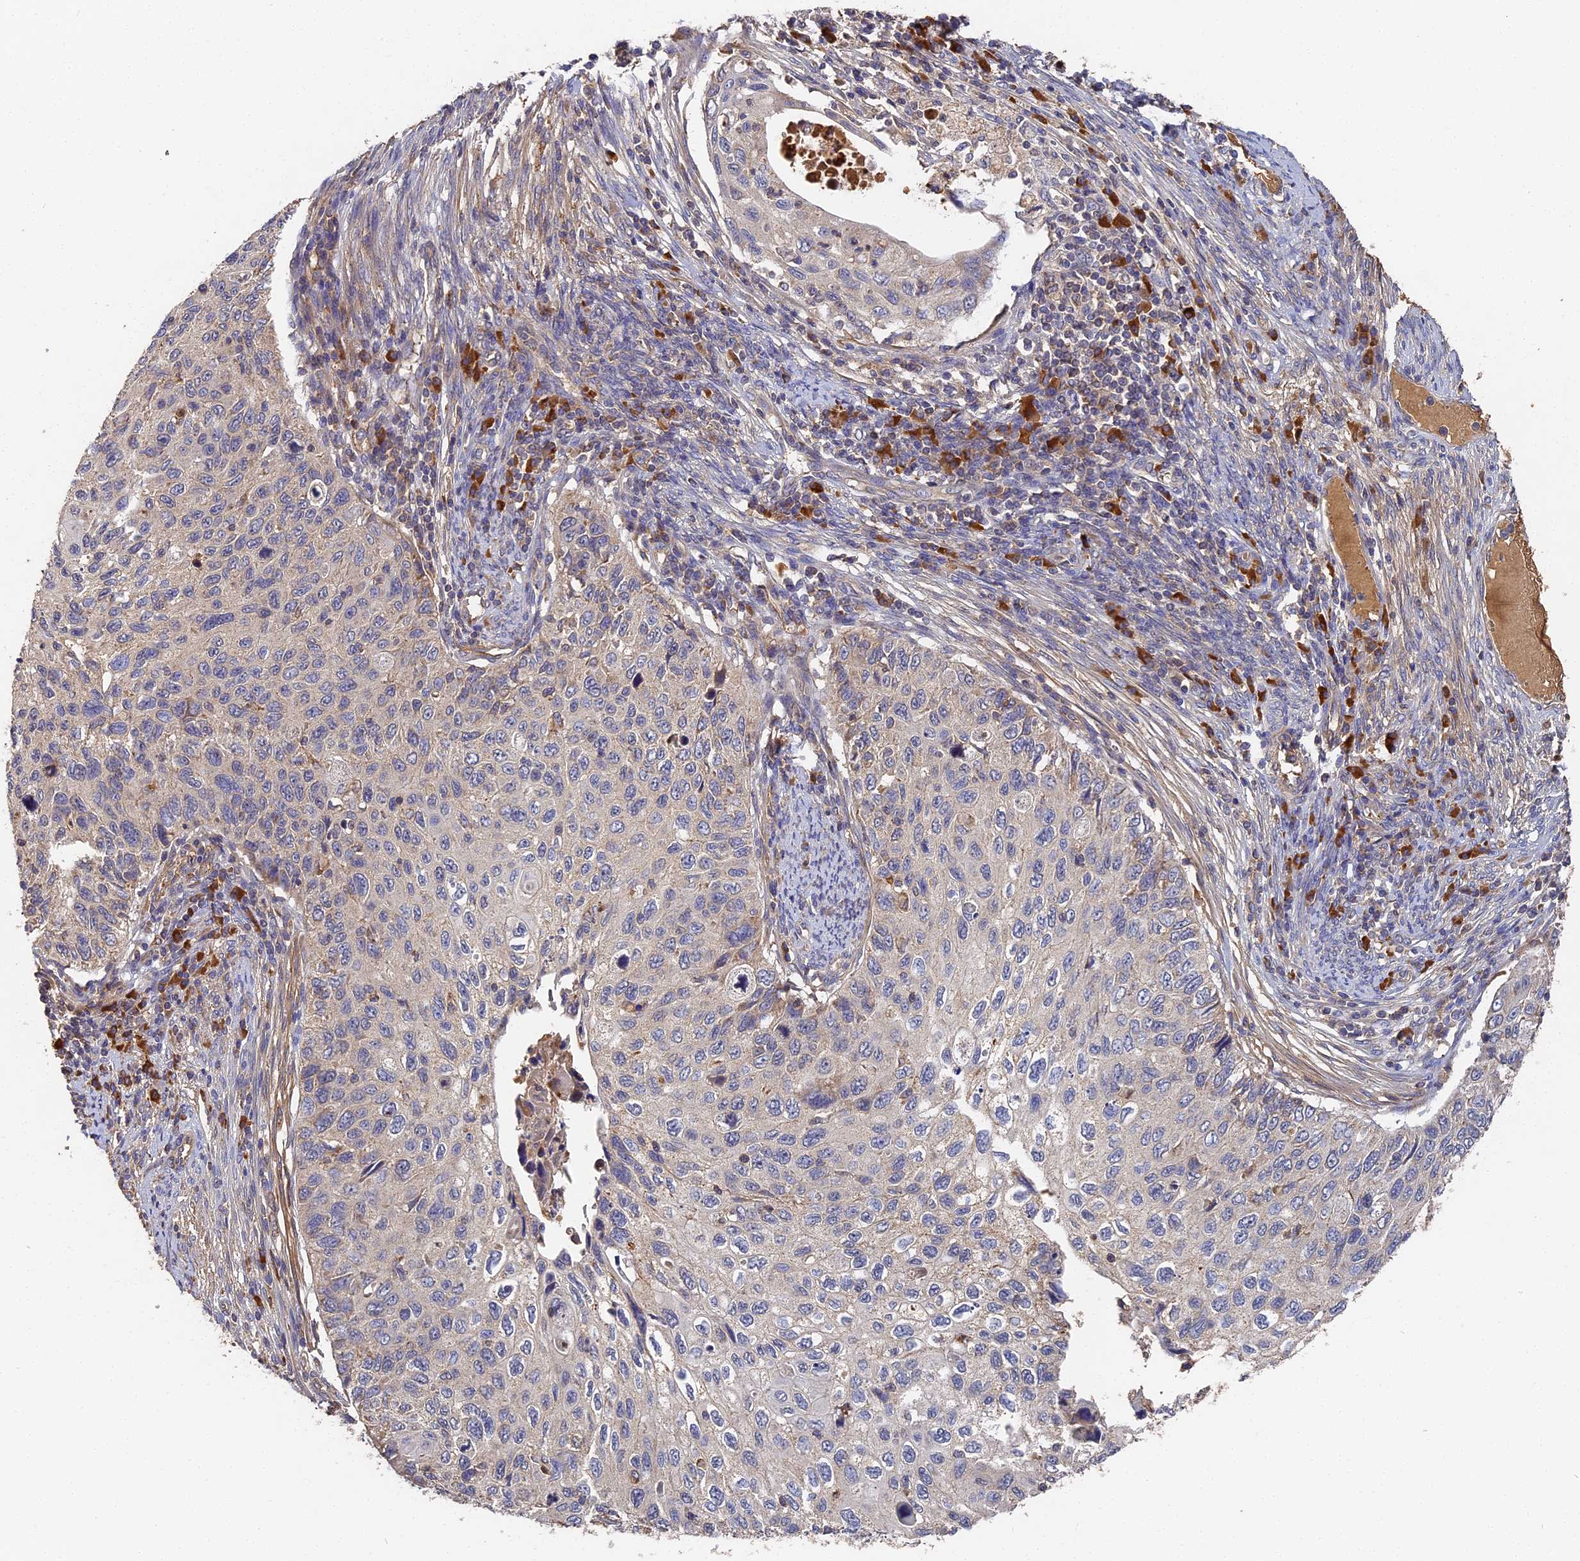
{"staining": {"intensity": "negative", "quantity": "none", "location": "none"}, "tissue": "cervical cancer", "cell_type": "Tumor cells", "image_type": "cancer", "snomed": [{"axis": "morphology", "description": "Squamous cell carcinoma, NOS"}, {"axis": "topography", "description": "Cervix"}], "caption": "The IHC image has no significant staining in tumor cells of cervical cancer tissue.", "gene": "DHRS11", "patient": {"sex": "female", "age": 70}}